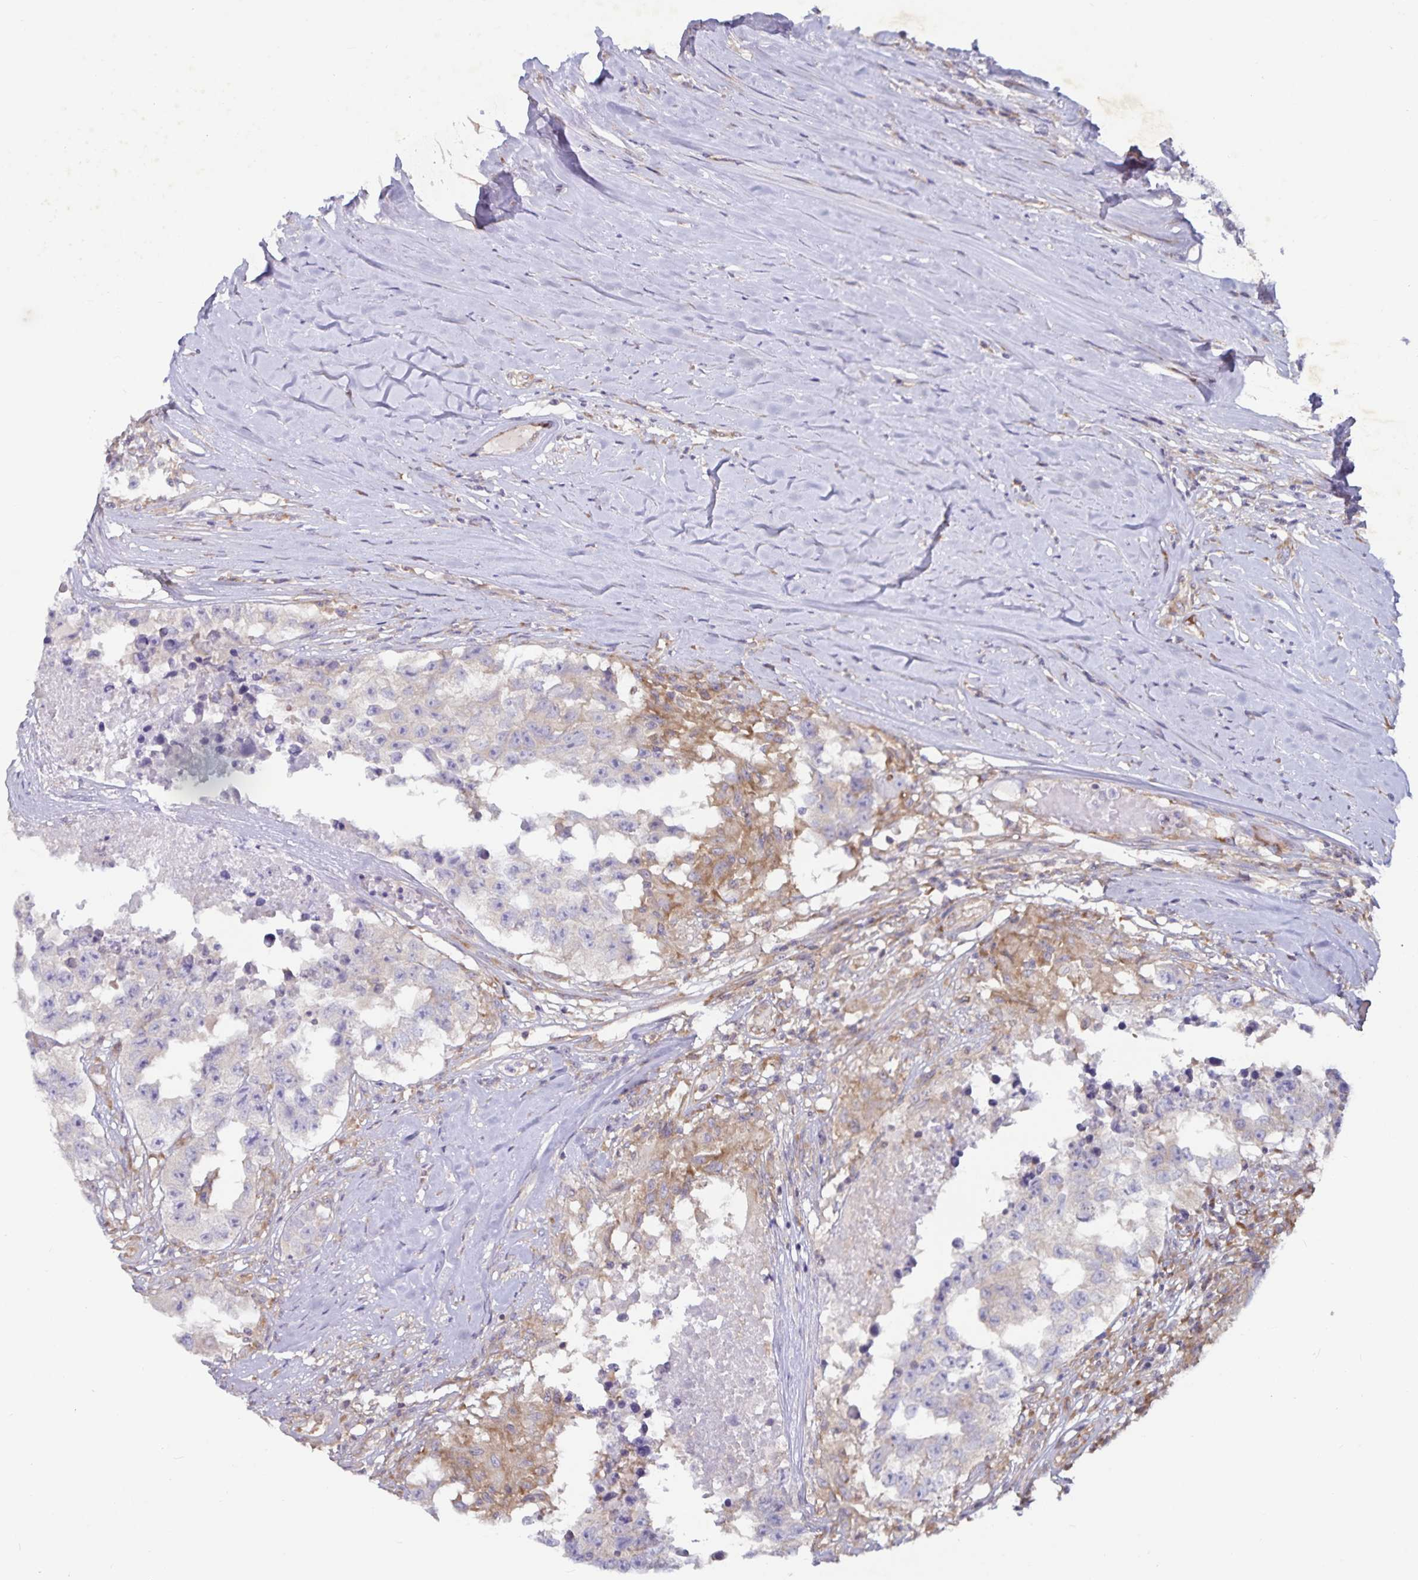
{"staining": {"intensity": "negative", "quantity": "none", "location": "none"}, "tissue": "testis cancer", "cell_type": "Tumor cells", "image_type": "cancer", "snomed": [{"axis": "morphology", "description": "Carcinoma, Embryonal, NOS"}, {"axis": "topography", "description": "Testis"}], "caption": "Immunohistochemistry photomicrograph of testis embryonal carcinoma stained for a protein (brown), which reveals no staining in tumor cells.", "gene": "FAM120A", "patient": {"sex": "male", "age": 83}}